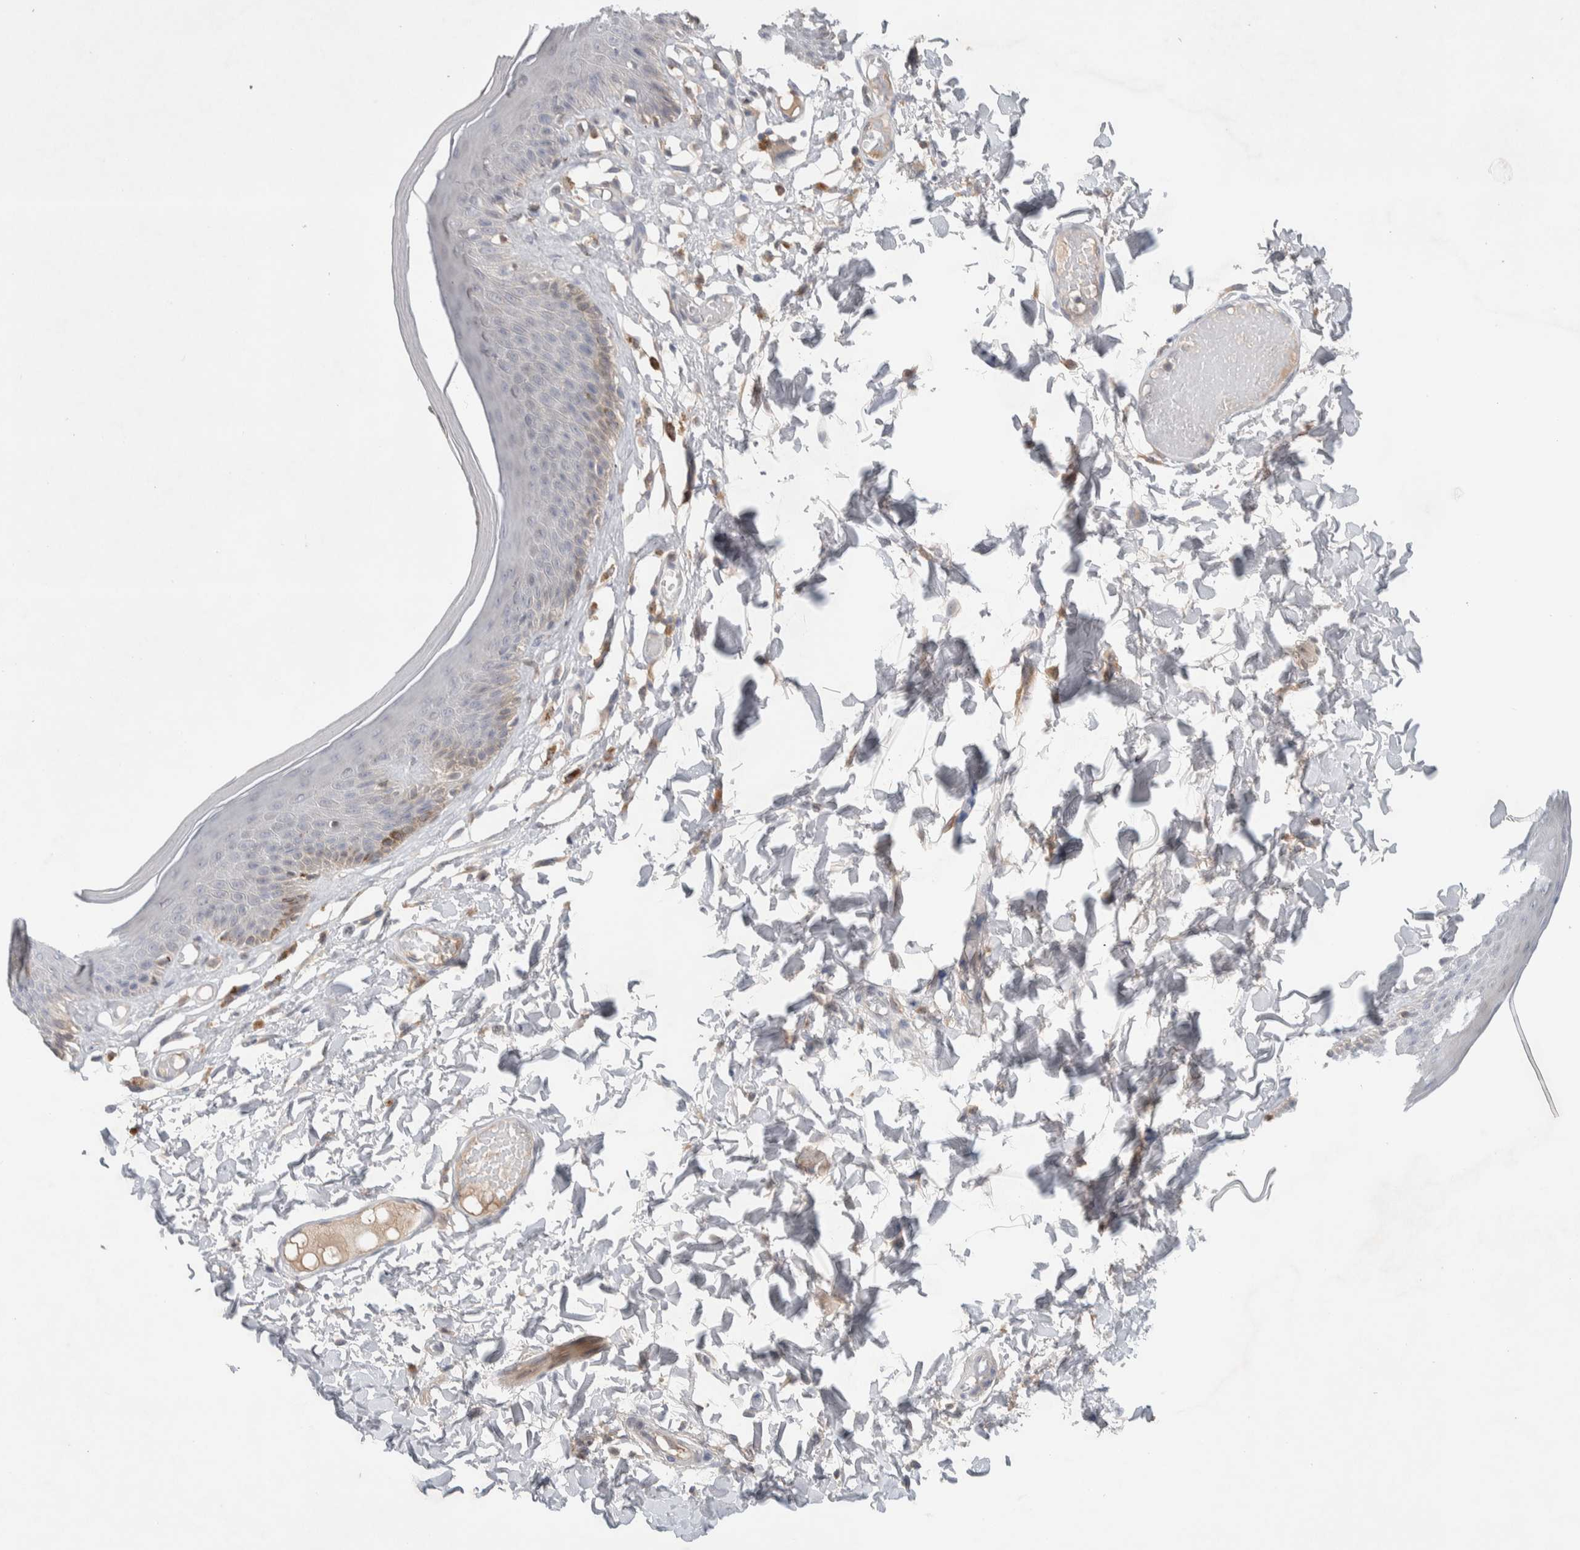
{"staining": {"intensity": "moderate", "quantity": "<25%", "location": "cytoplasmic/membranous"}, "tissue": "skin", "cell_type": "Epidermal cells", "image_type": "normal", "snomed": [{"axis": "morphology", "description": "Normal tissue, NOS"}, {"axis": "topography", "description": "Vulva"}], "caption": "Skin stained with DAB (3,3'-diaminobenzidine) immunohistochemistry demonstrates low levels of moderate cytoplasmic/membranous expression in approximately <25% of epidermal cells. Using DAB (brown) and hematoxylin (blue) stains, captured at high magnification using brightfield microscopy.", "gene": "DEPTOR", "patient": {"sex": "female", "age": 73}}